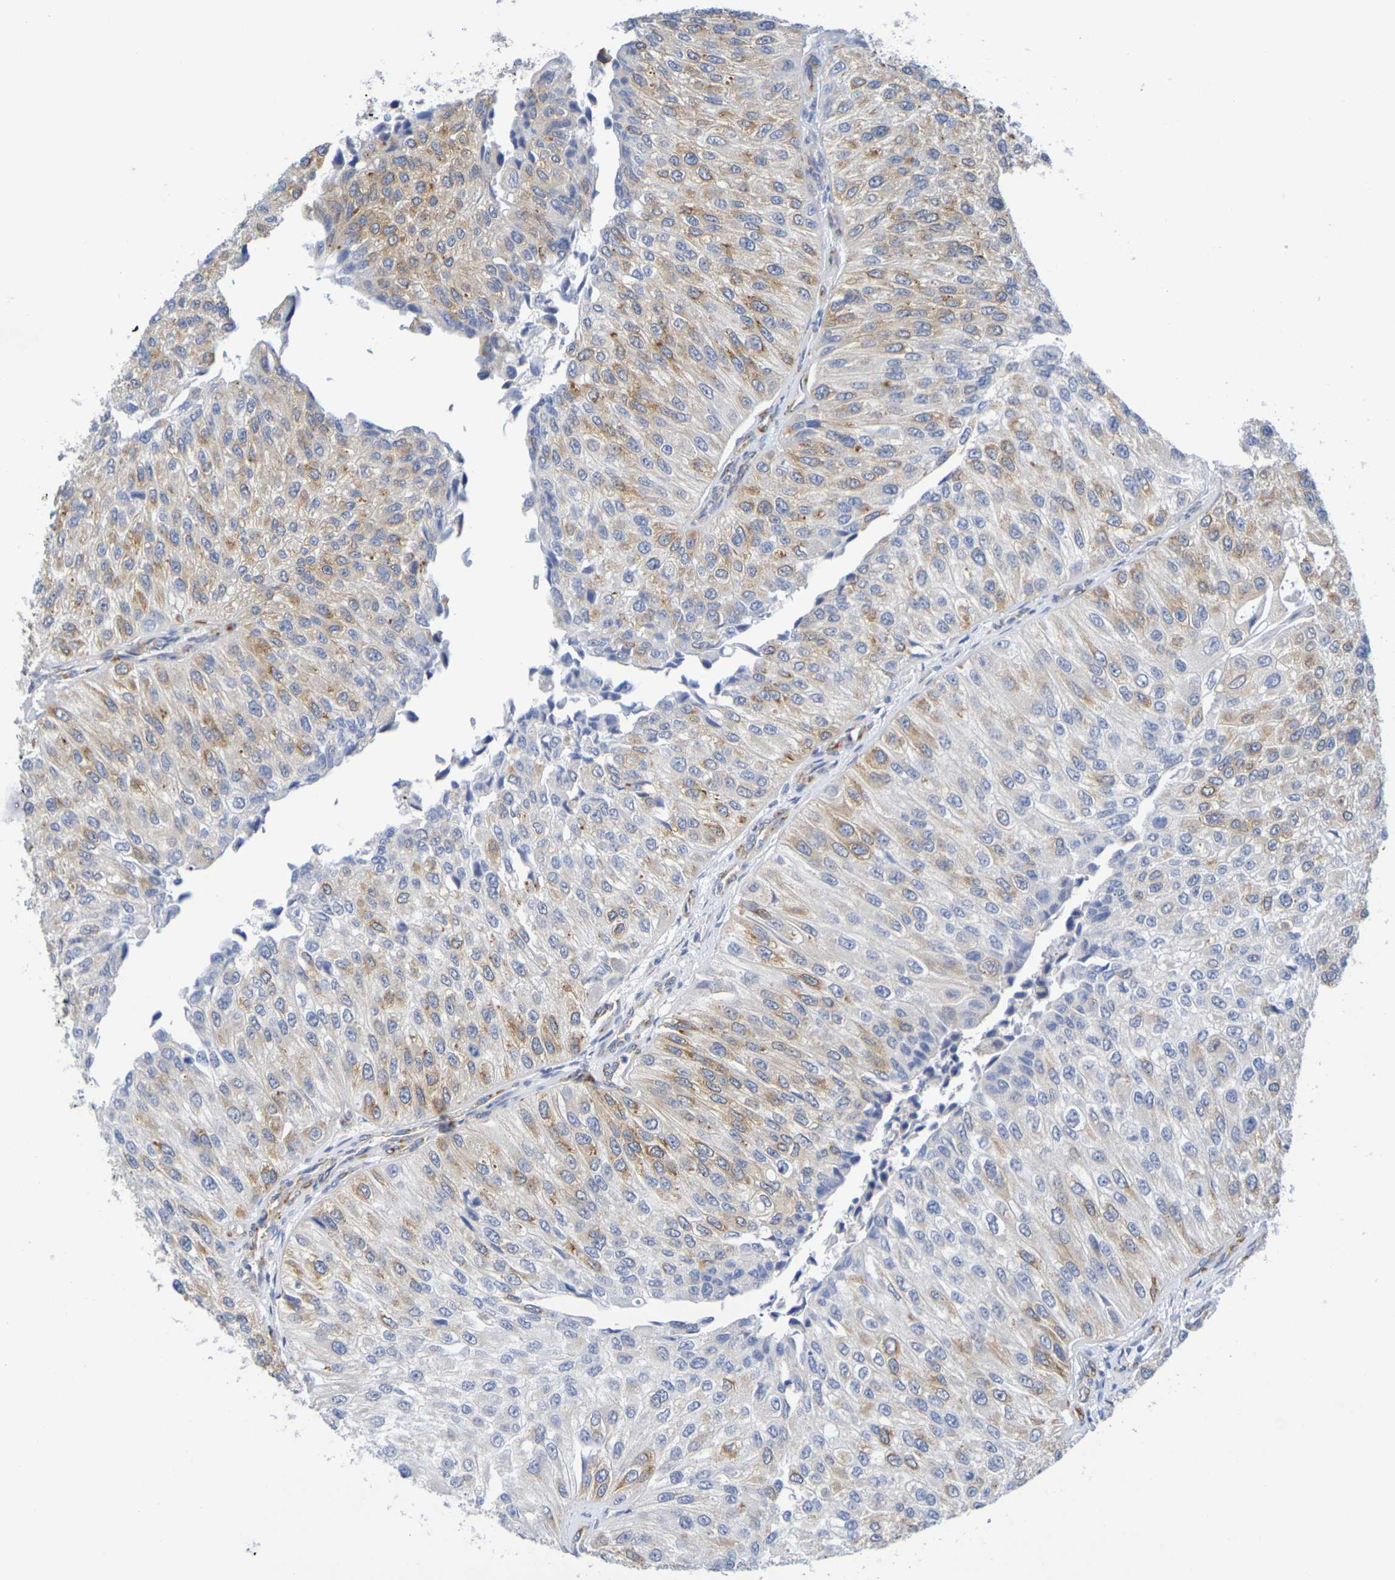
{"staining": {"intensity": "moderate", "quantity": "25%-75%", "location": "cytoplasmic/membranous"}, "tissue": "urothelial cancer", "cell_type": "Tumor cells", "image_type": "cancer", "snomed": [{"axis": "morphology", "description": "Urothelial carcinoma, High grade"}, {"axis": "topography", "description": "Kidney"}, {"axis": "topography", "description": "Urinary bladder"}], "caption": "This is an image of IHC staining of urothelial carcinoma (high-grade), which shows moderate staining in the cytoplasmic/membranous of tumor cells.", "gene": "TMCC3", "patient": {"sex": "male", "age": 77}}